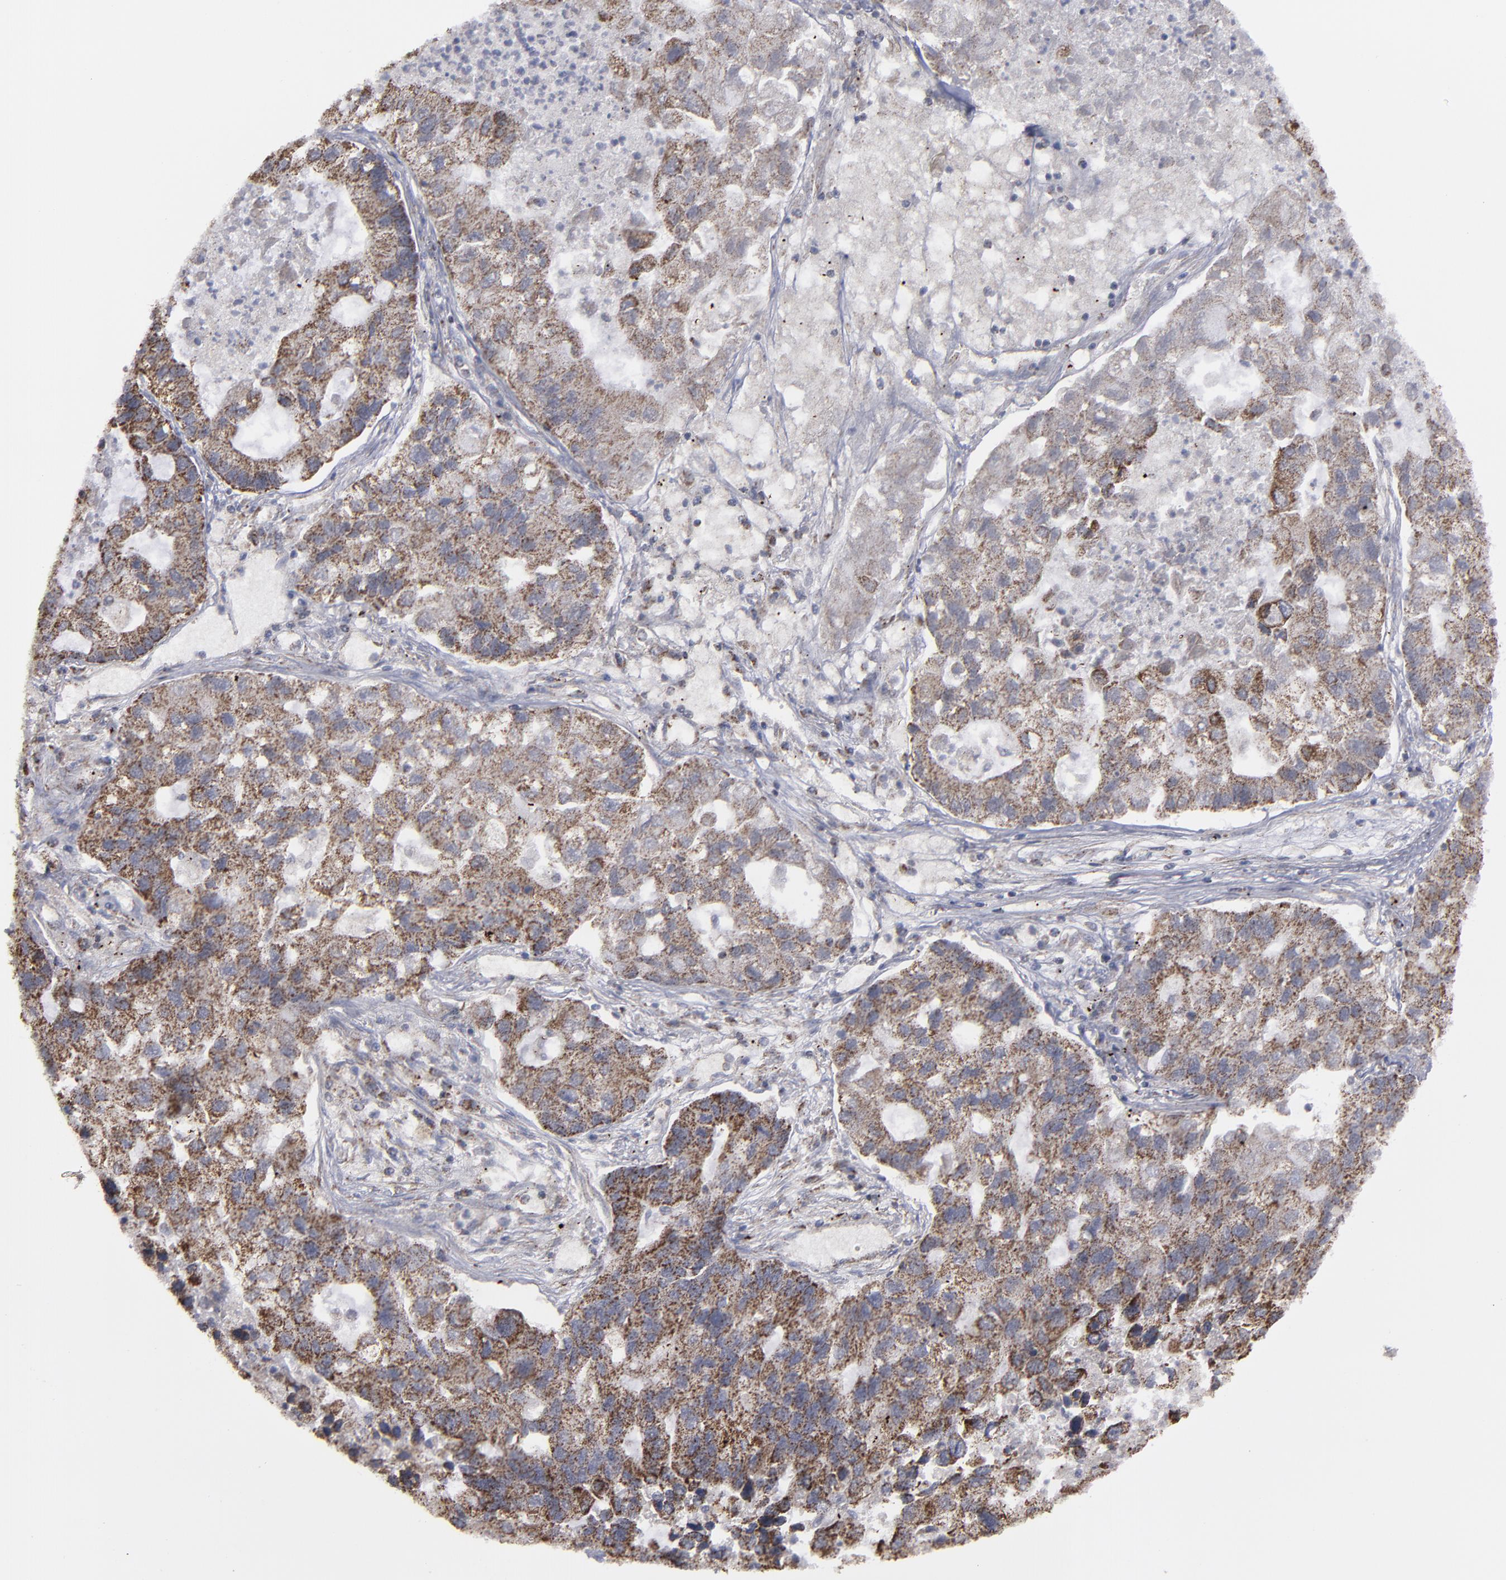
{"staining": {"intensity": "strong", "quantity": ">75%", "location": "cytoplasmic/membranous"}, "tissue": "lung cancer", "cell_type": "Tumor cells", "image_type": "cancer", "snomed": [{"axis": "morphology", "description": "Adenocarcinoma, NOS"}, {"axis": "topography", "description": "Lung"}], "caption": "Immunohistochemical staining of human lung adenocarcinoma shows high levels of strong cytoplasmic/membranous expression in approximately >75% of tumor cells. The staining is performed using DAB brown chromogen to label protein expression. The nuclei are counter-stained blue using hematoxylin.", "gene": "MYOM2", "patient": {"sex": "female", "age": 51}}